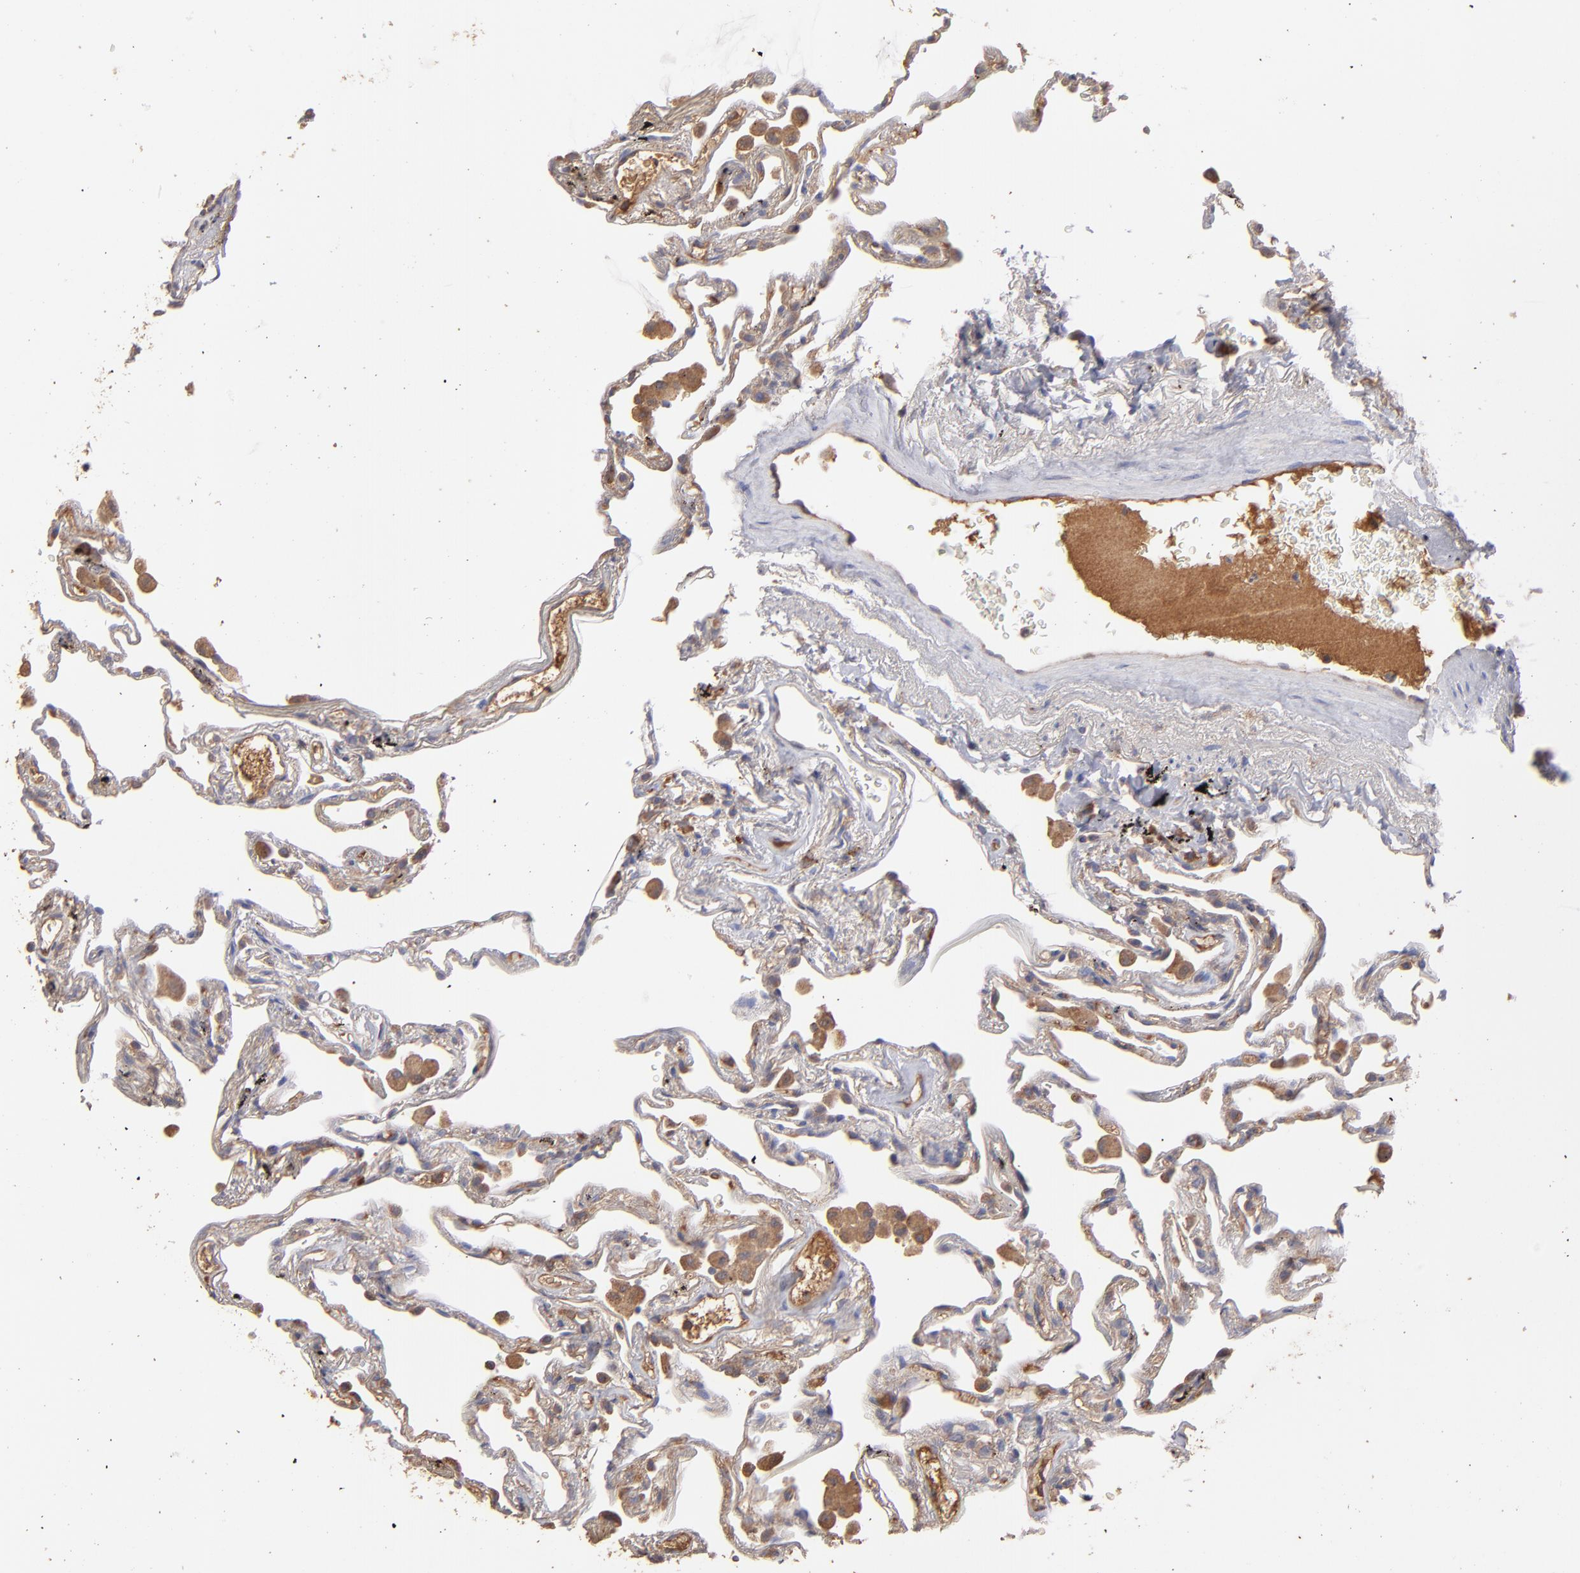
{"staining": {"intensity": "weak", "quantity": "25%-75%", "location": "cytoplasmic/membranous"}, "tissue": "lung", "cell_type": "Alveolar cells", "image_type": "normal", "snomed": [{"axis": "morphology", "description": "Normal tissue, NOS"}, {"axis": "morphology", "description": "Inflammation, NOS"}, {"axis": "topography", "description": "Lung"}], "caption": "Protein expression analysis of normal lung reveals weak cytoplasmic/membranous staining in approximately 25%-75% of alveolar cells. The staining was performed using DAB (3,3'-diaminobenzidine), with brown indicating positive protein expression. Nuclei are stained blue with hematoxylin.", "gene": "NFKBIE", "patient": {"sex": "male", "age": 69}}